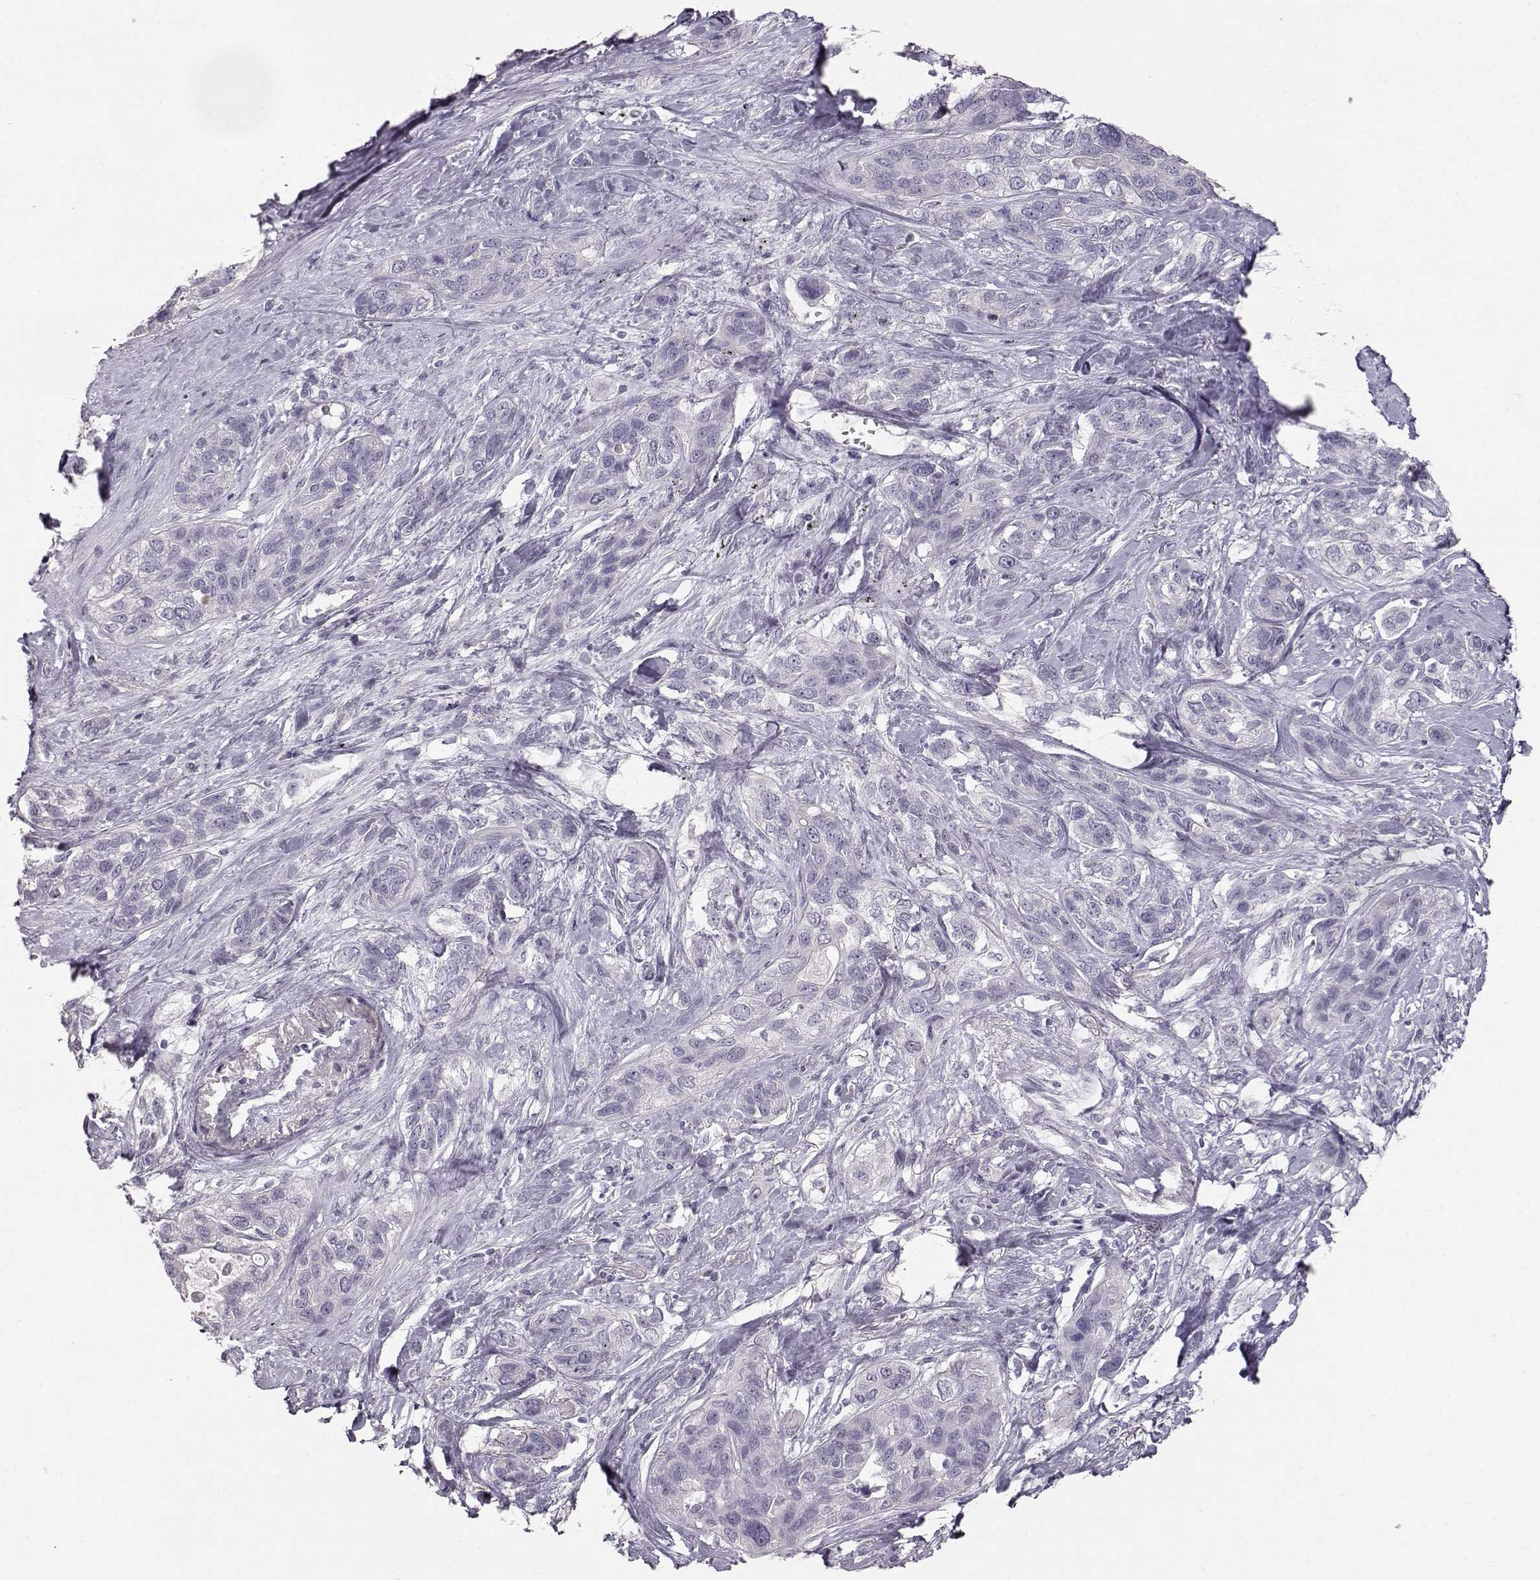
{"staining": {"intensity": "negative", "quantity": "none", "location": "none"}, "tissue": "lung cancer", "cell_type": "Tumor cells", "image_type": "cancer", "snomed": [{"axis": "morphology", "description": "Squamous cell carcinoma, NOS"}, {"axis": "topography", "description": "Lung"}], "caption": "Photomicrograph shows no significant protein positivity in tumor cells of squamous cell carcinoma (lung).", "gene": "KRT33A", "patient": {"sex": "female", "age": 70}}